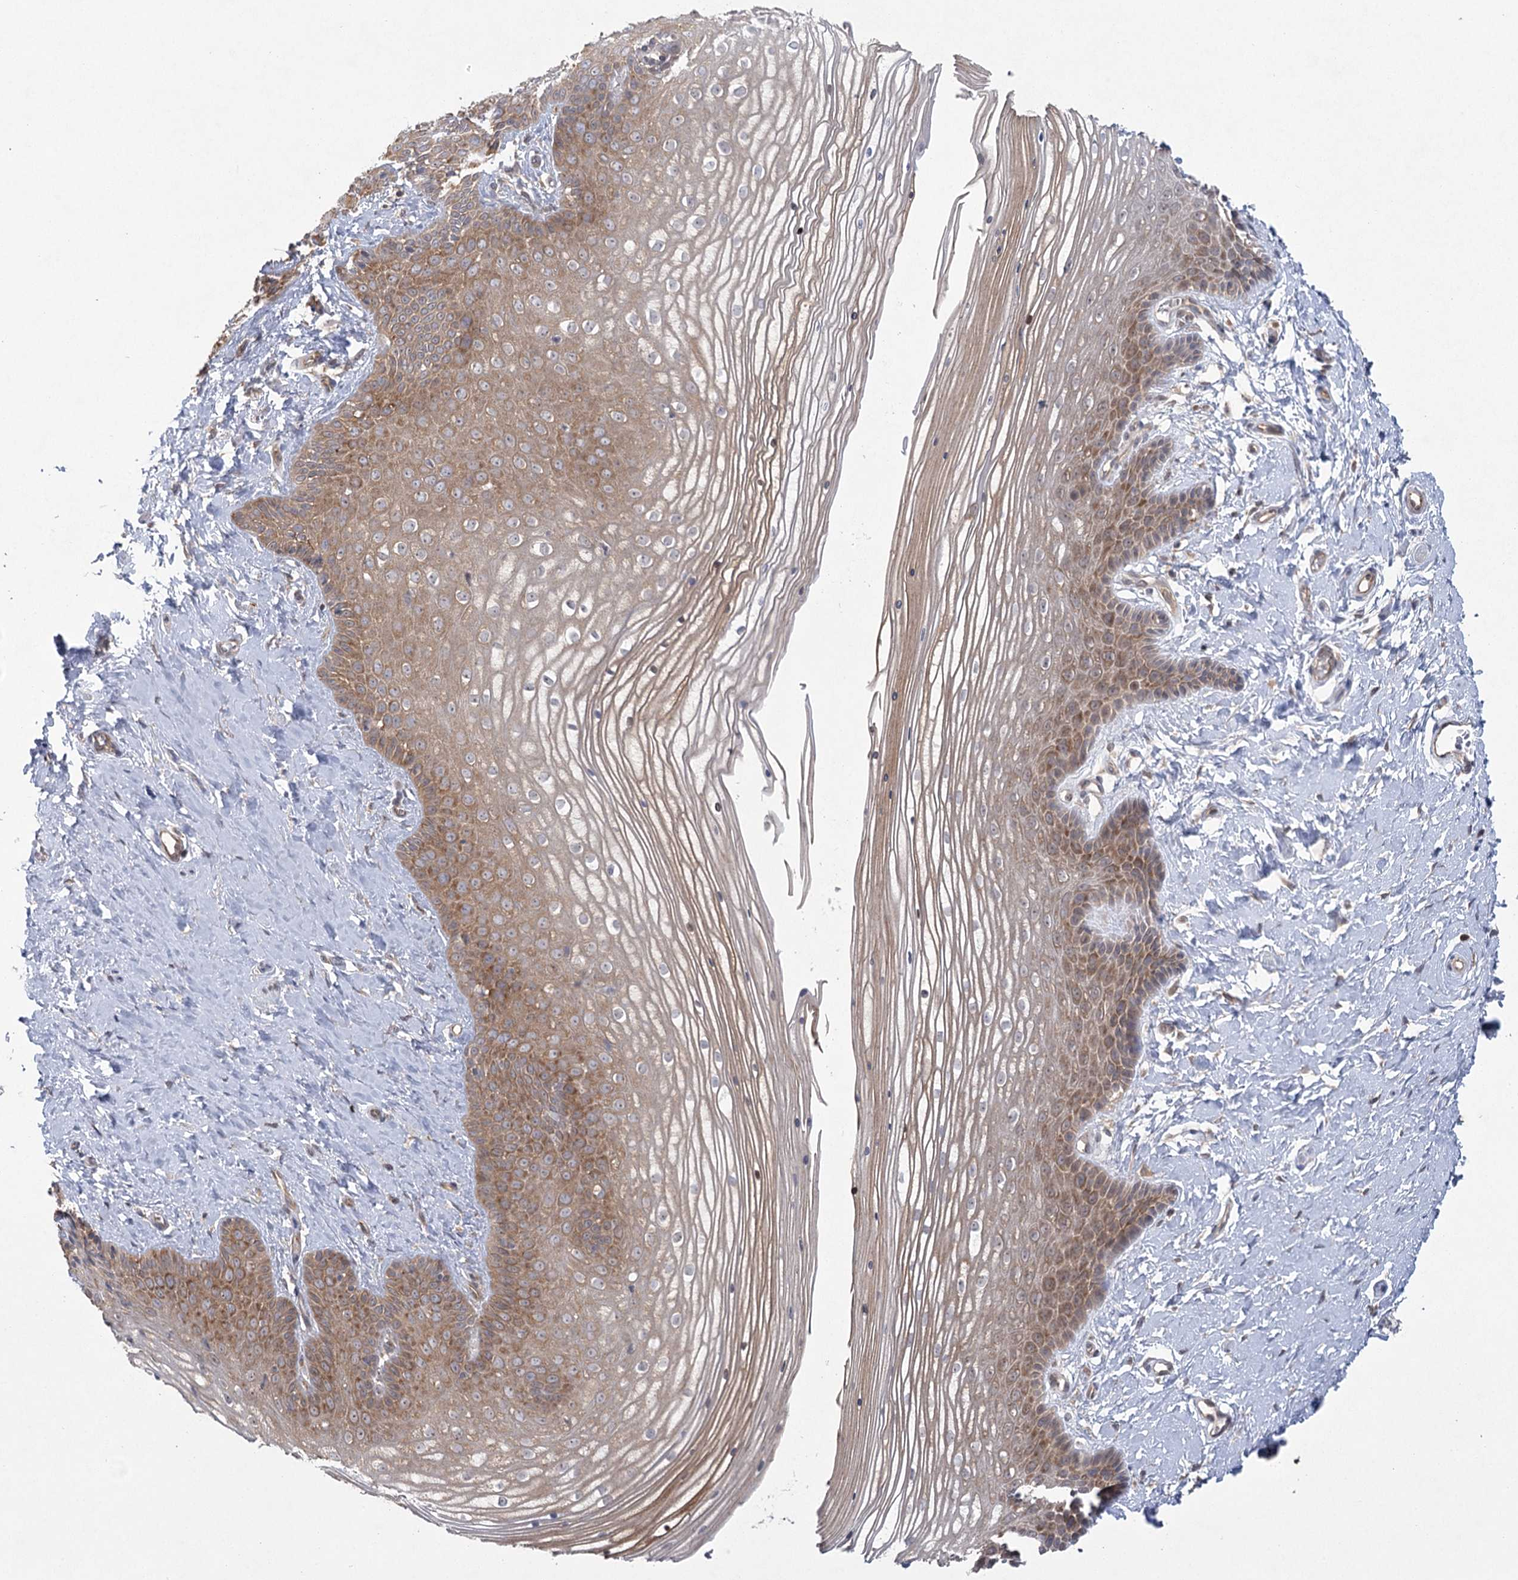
{"staining": {"intensity": "moderate", "quantity": "25%-75%", "location": "cytoplasmic/membranous"}, "tissue": "vagina", "cell_type": "Squamous epithelial cells", "image_type": "normal", "snomed": [{"axis": "morphology", "description": "Normal tissue, NOS"}, {"axis": "topography", "description": "Vagina"}, {"axis": "topography", "description": "Cervix"}], "caption": "Immunohistochemical staining of normal human vagina reveals moderate cytoplasmic/membranous protein staining in about 25%-75% of squamous epithelial cells. (Brightfield microscopy of DAB IHC at high magnification).", "gene": "EIF3A", "patient": {"sex": "female", "age": 40}}